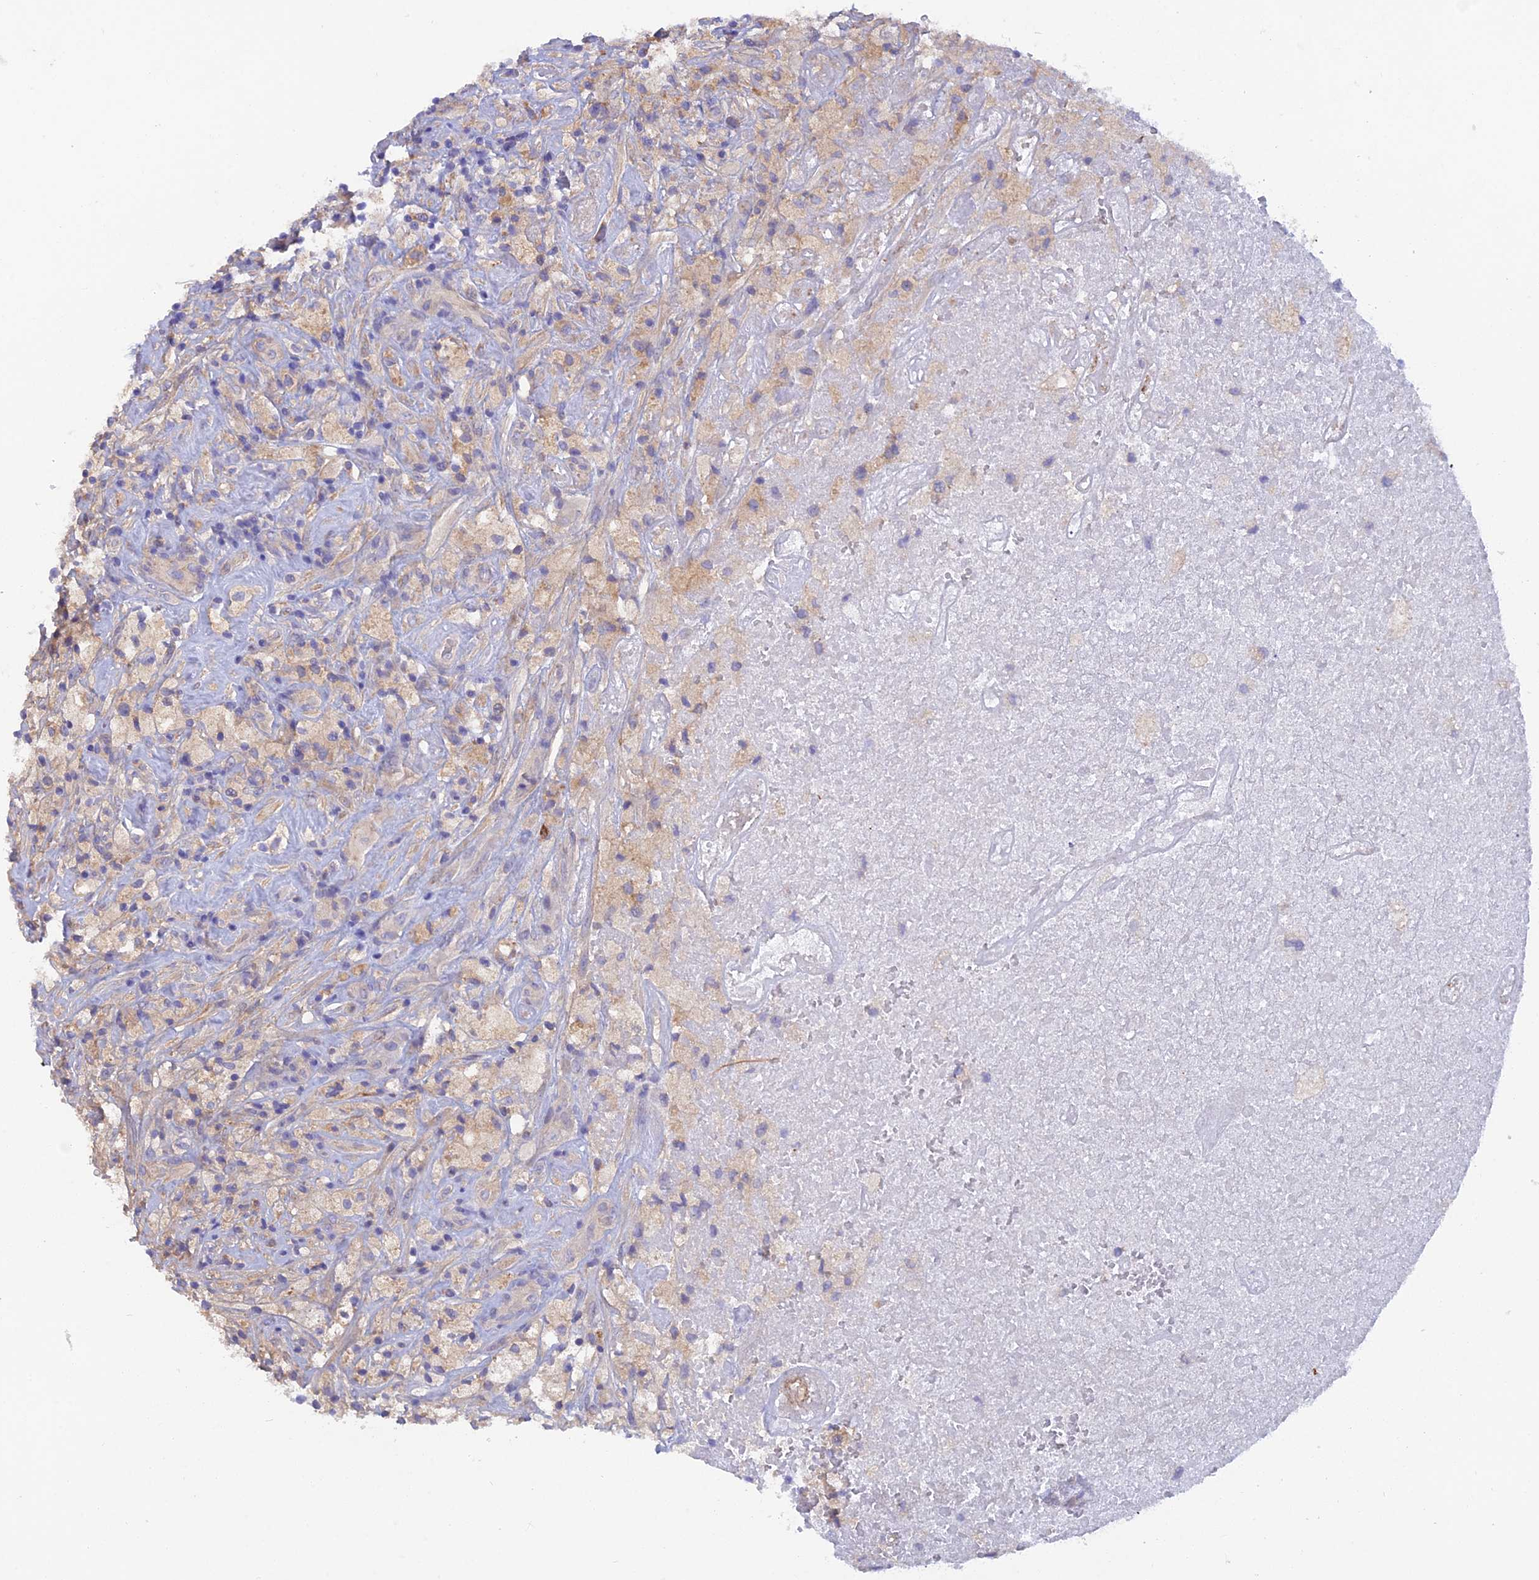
{"staining": {"intensity": "weak", "quantity": "<25%", "location": "cytoplasmic/membranous"}, "tissue": "glioma", "cell_type": "Tumor cells", "image_type": "cancer", "snomed": [{"axis": "morphology", "description": "Glioma, malignant, High grade"}, {"axis": "topography", "description": "Brain"}], "caption": "A photomicrograph of human glioma is negative for staining in tumor cells. (DAB (3,3'-diaminobenzidine) immunohistochemistry (IHC) visualized using brightfield microscopy, high magnification).", "gene": "FZR1", "patient": {"sex": "male", "age": 69}}